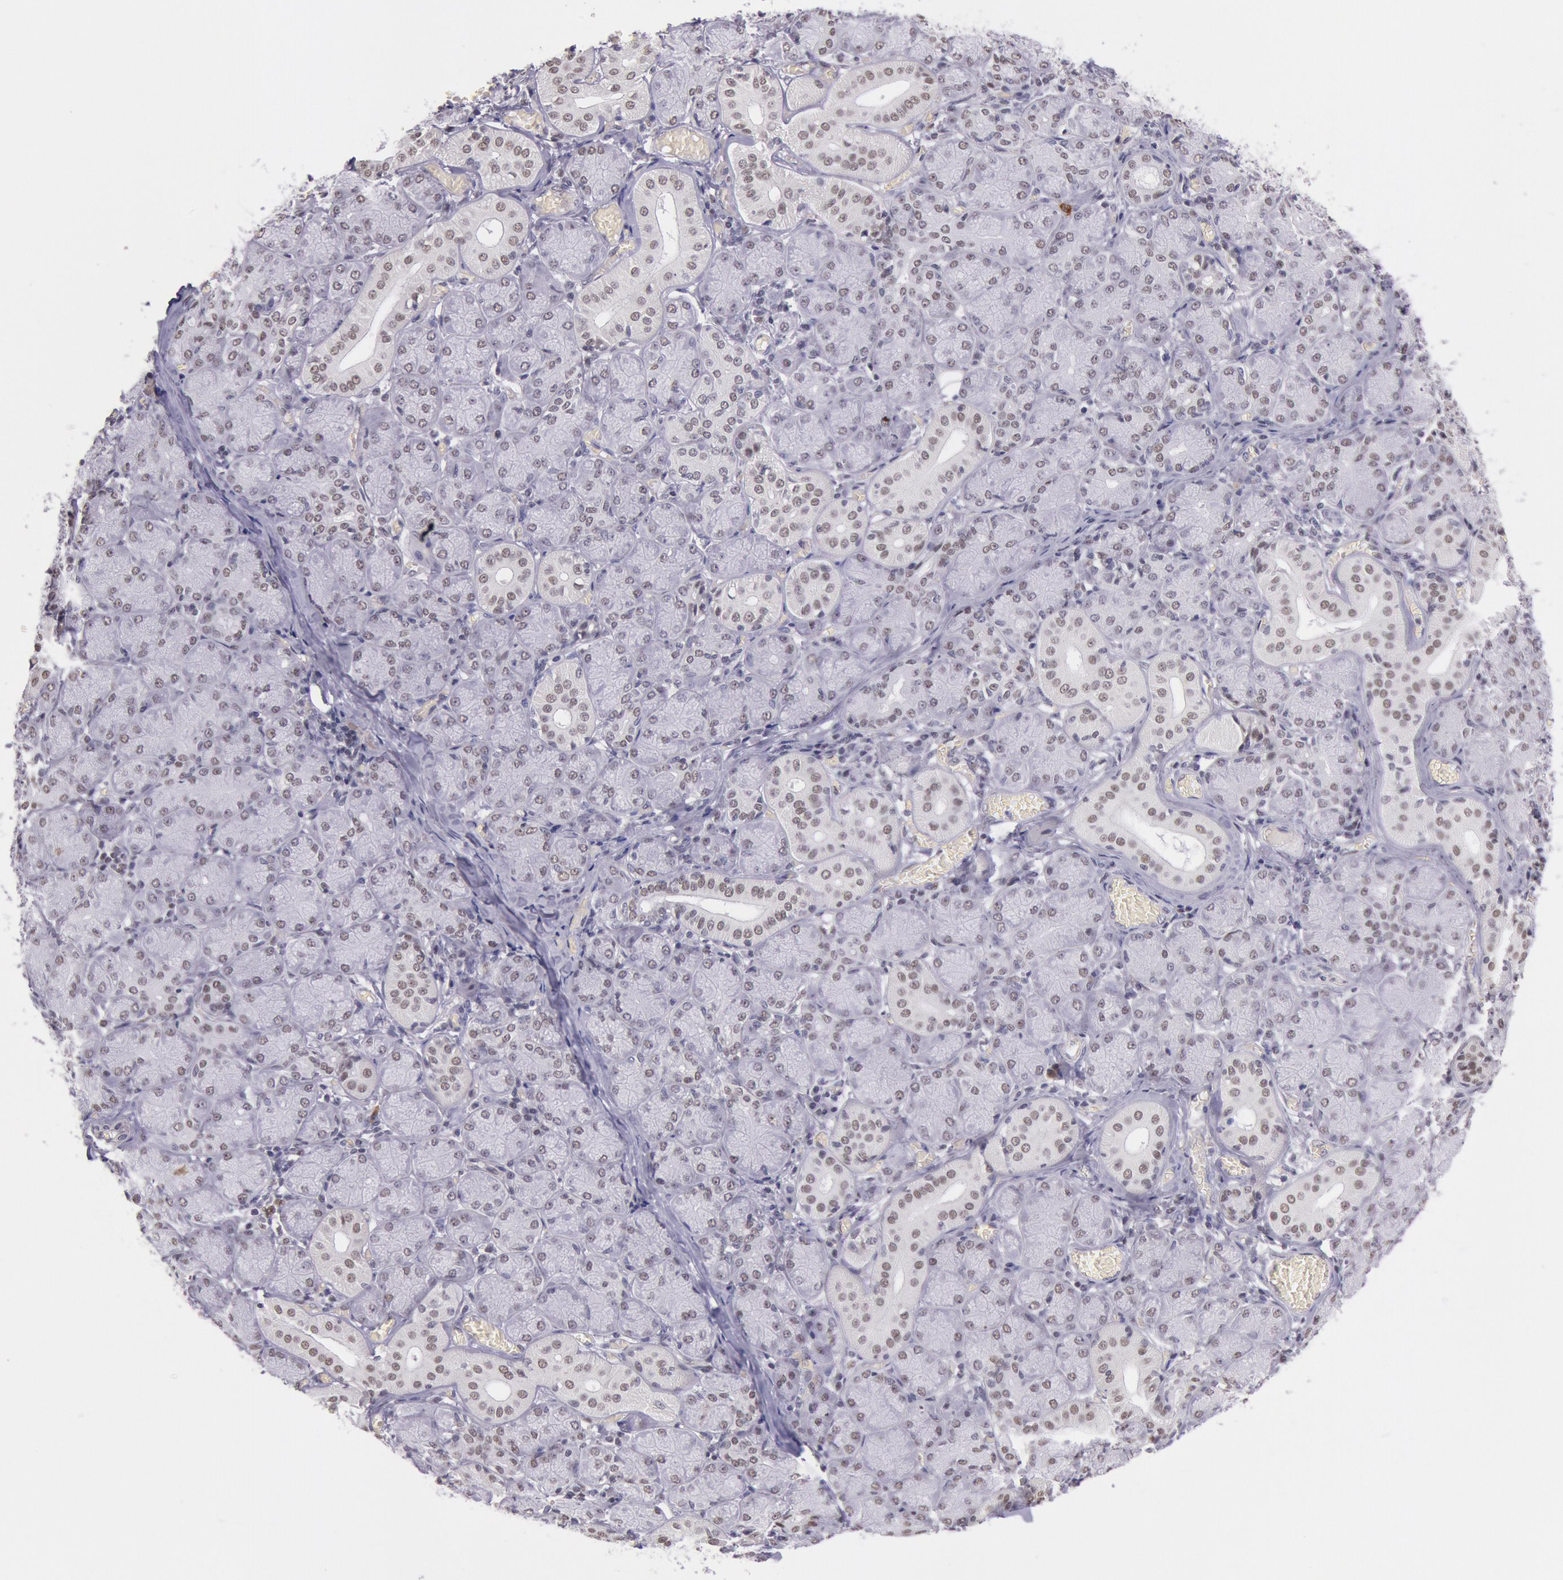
{"staining": {"intensity": "weak", "quantity": "25%-75%", "location": "nuclear"}, "tissue": "salivary gland", "cell_type": "Glandular cells", "image_type": "normal", "snomed": [{"axis": "morphology", "description": "Normal tissue, NOS"}, {"axis": "topography", "description": "Salivary gland"}], "caption": "Protein analysis of normal salivary gland demonstrates weak nuclear staining in approximately 25%-75% of glandular cells. Using DAB (brown) and hematoxylin (blue) stains, captured at high magnification using brightfield microscopy.", "gene": "TASL", "patient": {"sex": "female", "age": 24}}